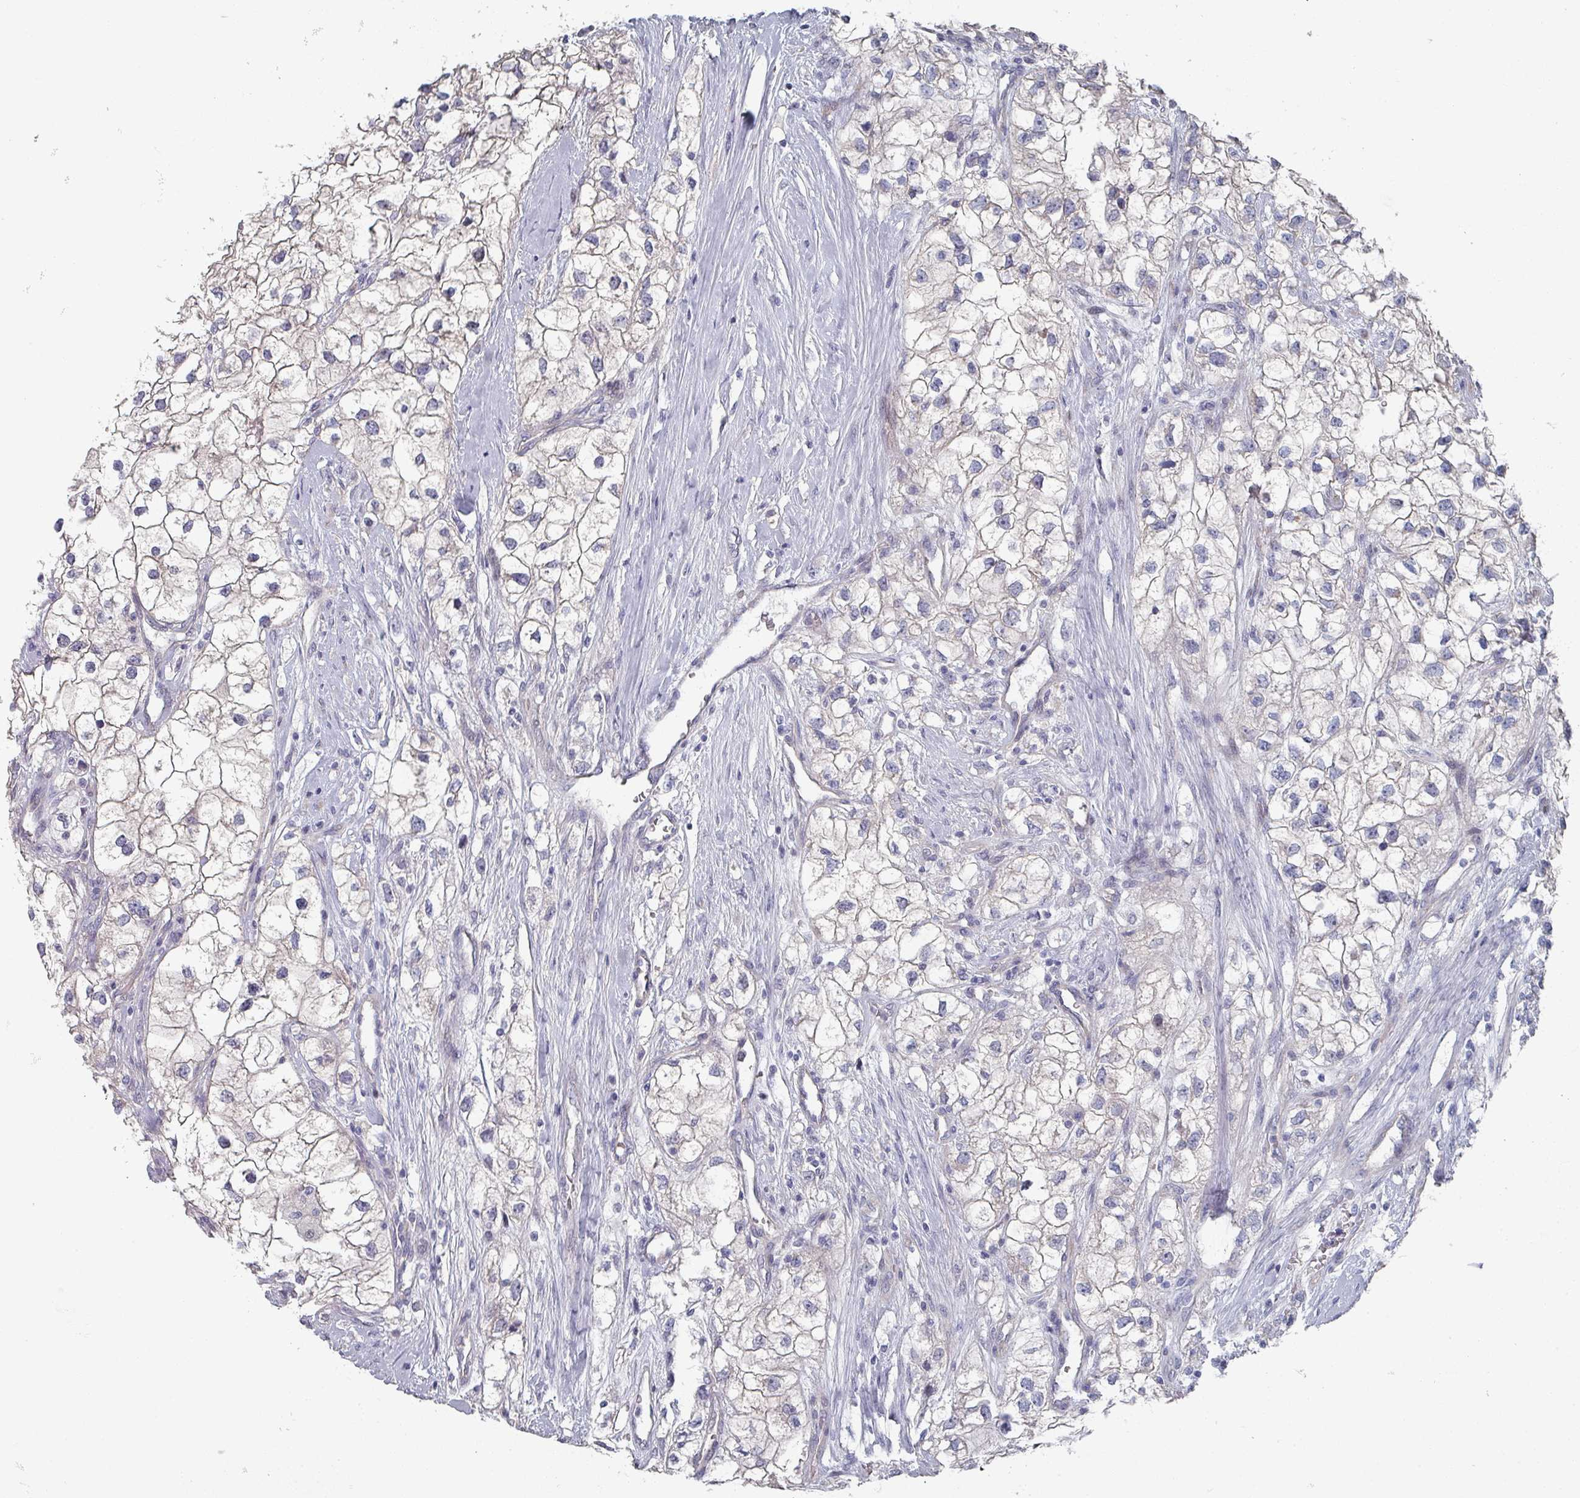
{"staining": {"intensity": "negative", "quantity": "none", "location": "none"}, "tissue": "renal cancer", "cell_type": "Tumor cells", "image_type": "cancer", "snomed": [{"axis": "morphology", "description": "Adenocarcinoma, NOS"}, {"axis": "topography", "description": "Kidney"}], "caption": "This is an IHC image of human renal adenocarcinoma. There is no positivity in tumor cells.", "gene": "EFL1", "patient": {"sex": "male", "age": 59}}